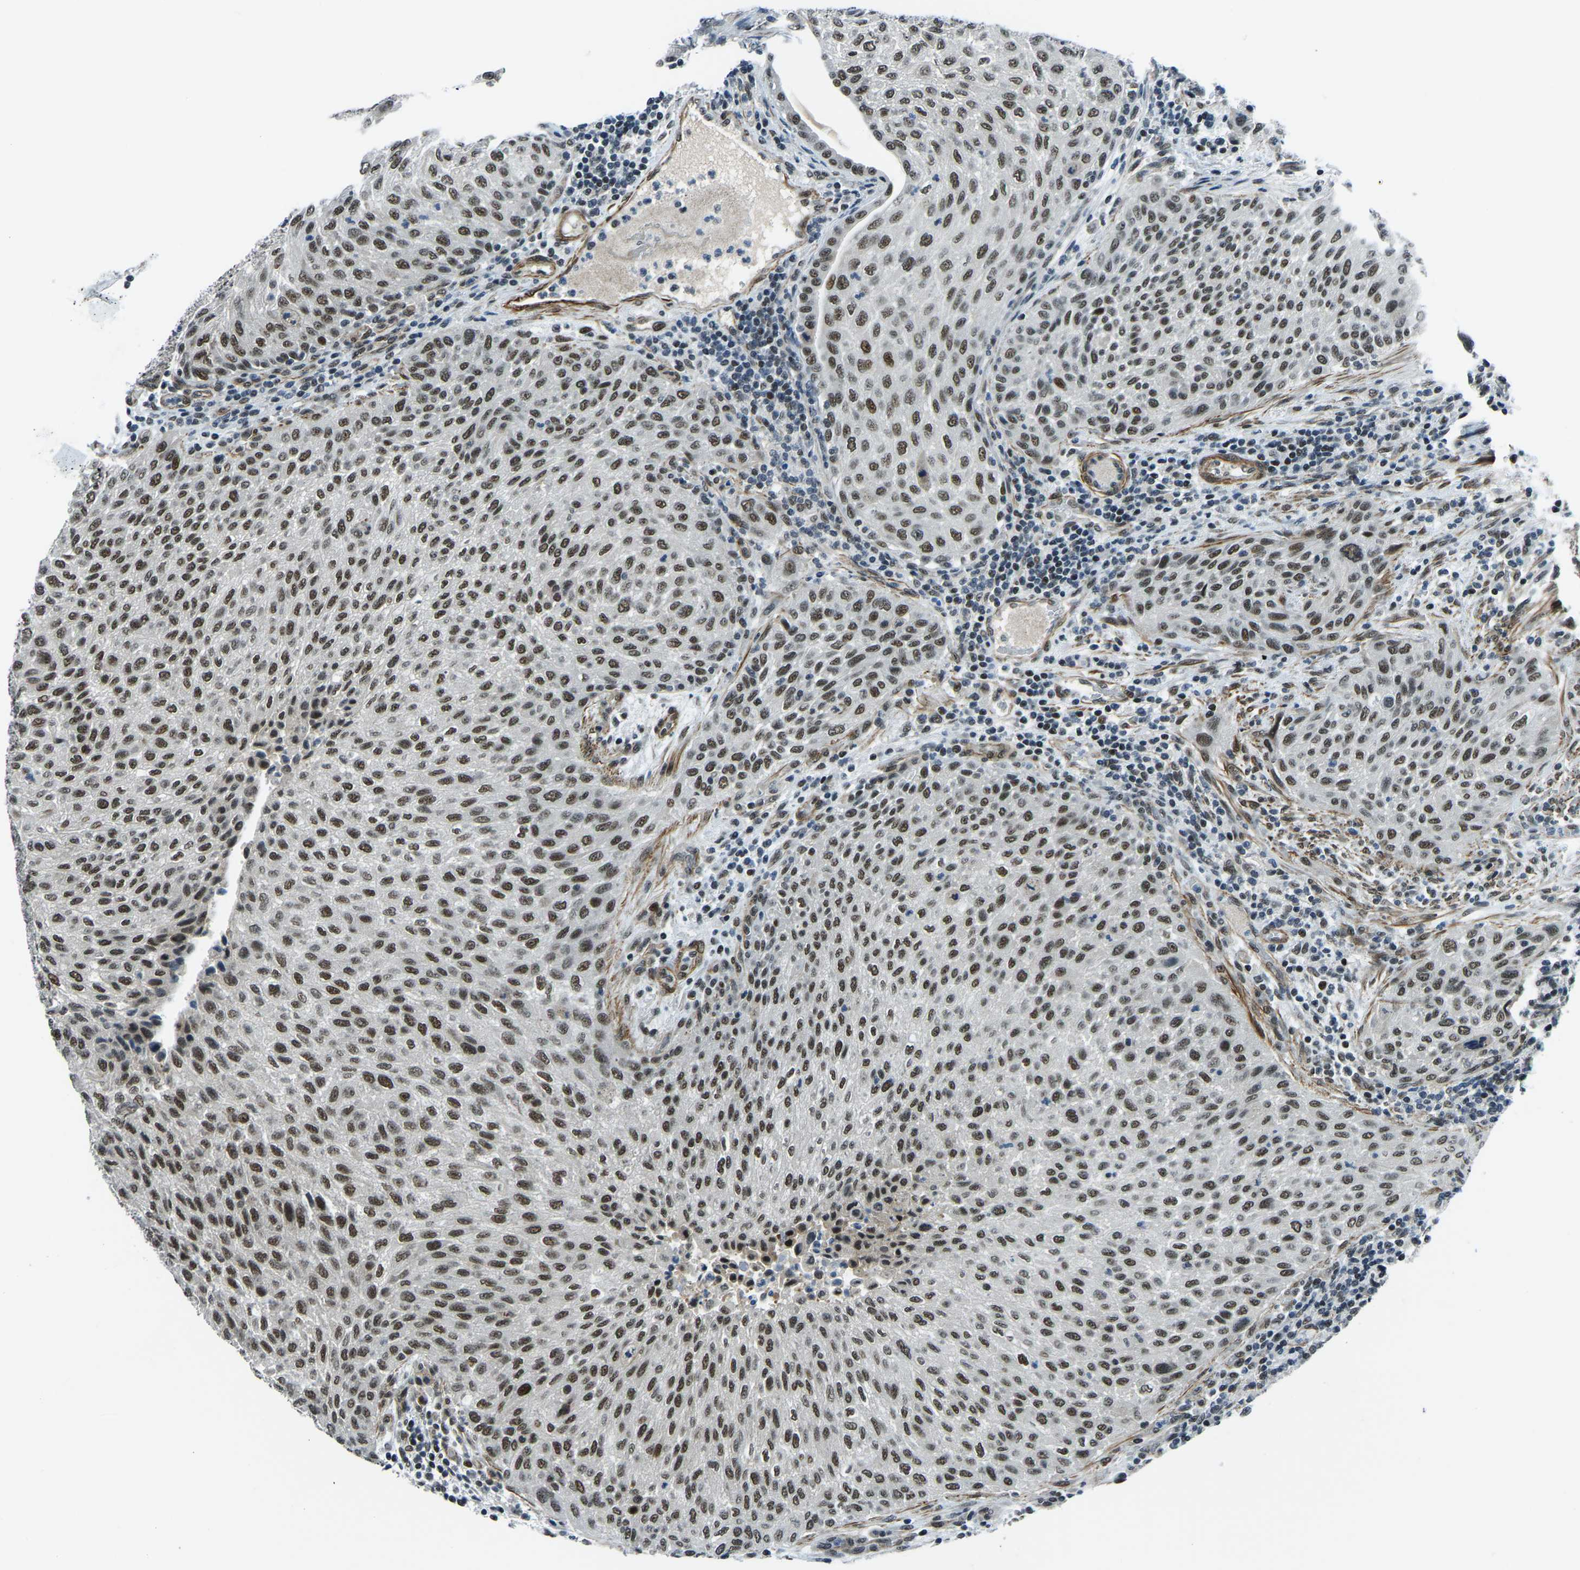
{"staining": {"intensity": "moderate", "quantity": ">75%", "location": "nuclear"}, "tissue": "urothelial cancer", "cell_type": "Tumor cells", "image_type": "cancer", "snomed": [{"axis": "morphology", "description": "Urothelial carcinoma, Low grade"}, {"axis": "morphology", "description": "Urothelial carcinoma, High grade"}, {"axis": "topography", "description": "Urinary bladder"}], "caption": "Urothelial cancer stained with a brown dye demonstrates moderate nuclear positive expression in approximately >75% of tumor cells.", "gene": "PRCC", "patient": {"sex": "male", "age": 35}}